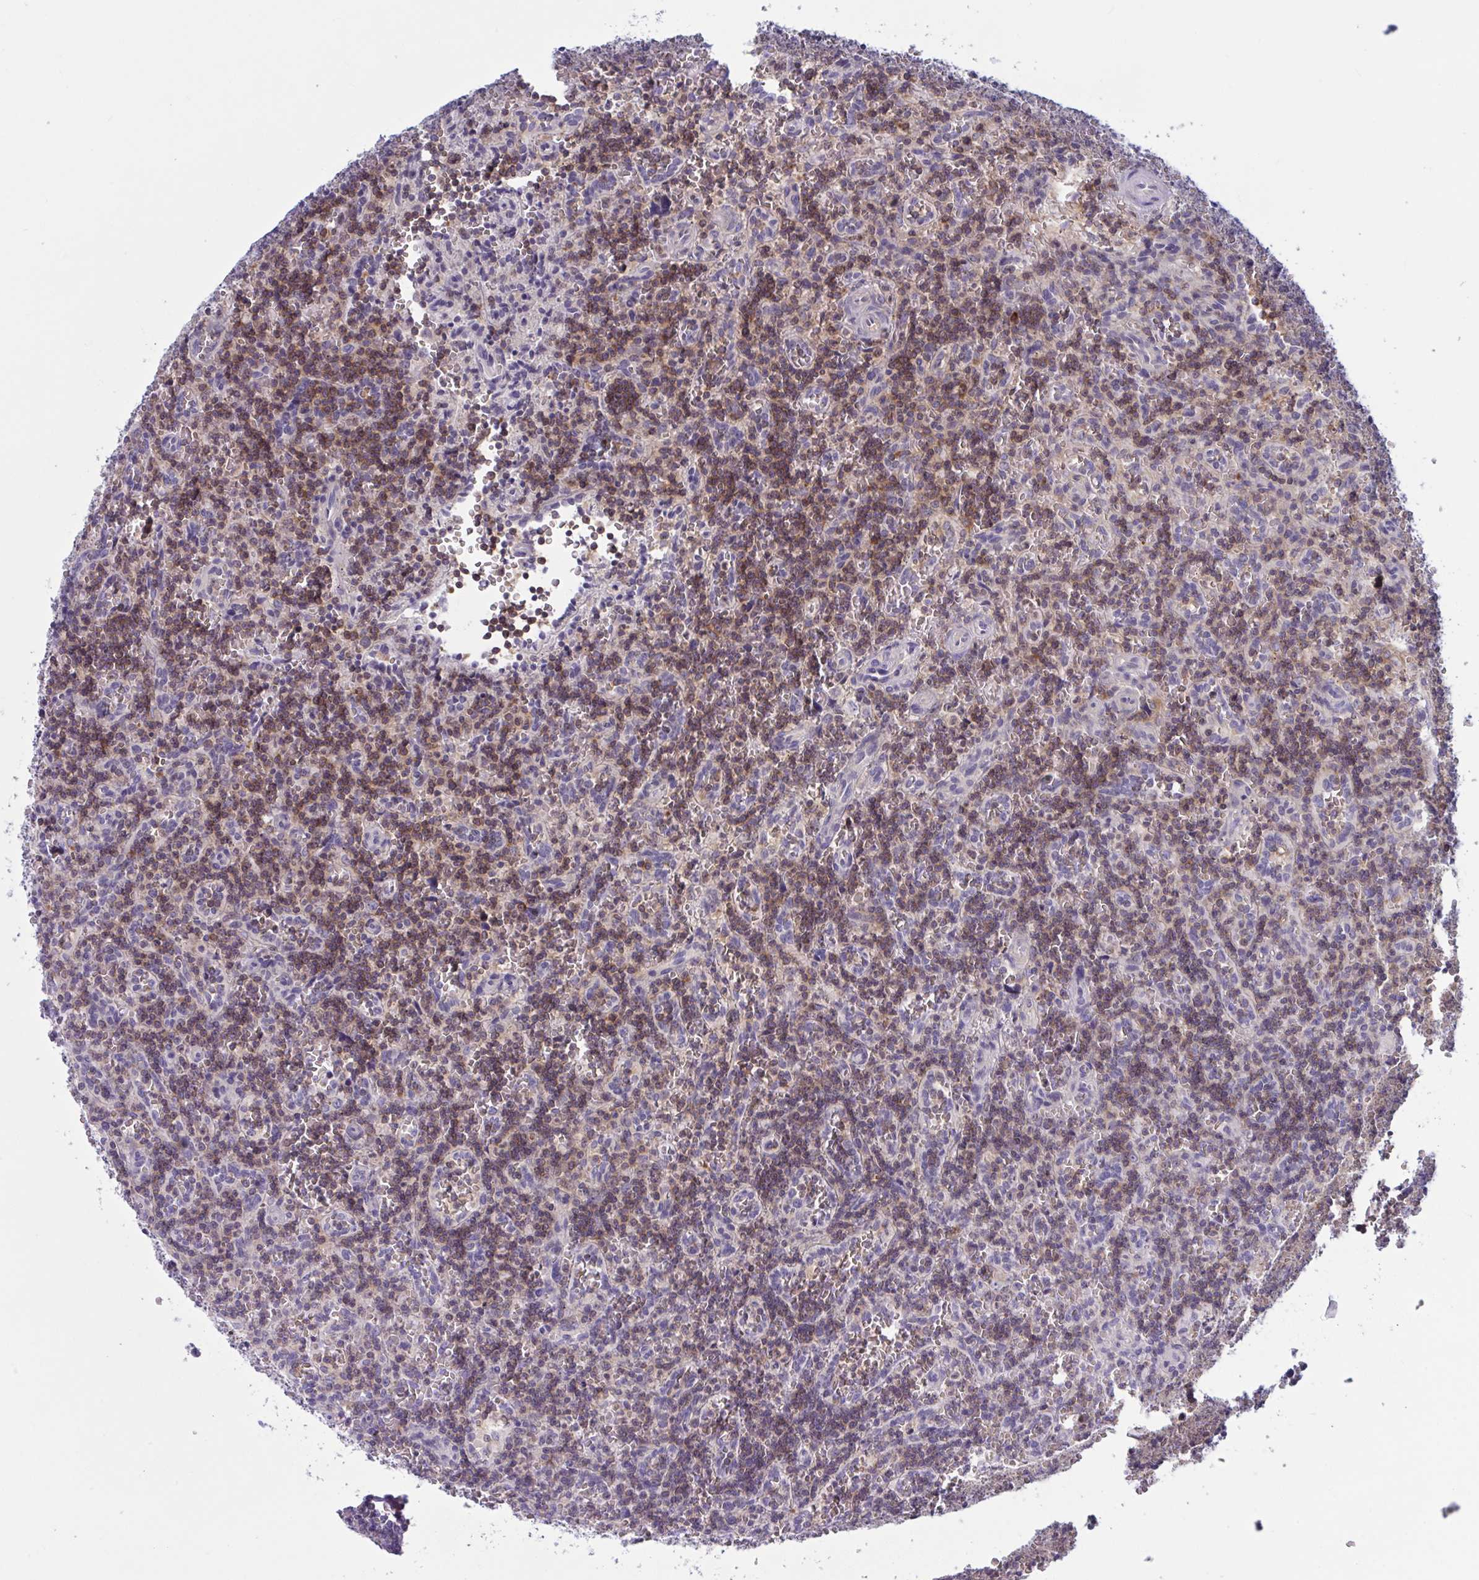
{"staining": {"intensity": "weak", "quantity": "25%-75%", "location": "cytoplasmic/membranous"}, "tissue": "lymphoma", "cell_type": "Tumor cells", "image_type": "cancer", "snomed": [{"axis": "morphology", "description": "Malignant lymphoma, non-Hodgkin's type, Low grade"}, {"axis": "topography", "description": "Spleen"}], "caption": "Lymphoma stained with a brown dye displays weak cytoplasmic/membranous positive staining in approximately 25%-75% of tumor cells.", "gene": "TANK", "patient": {"sex": "male", "age": 73}}